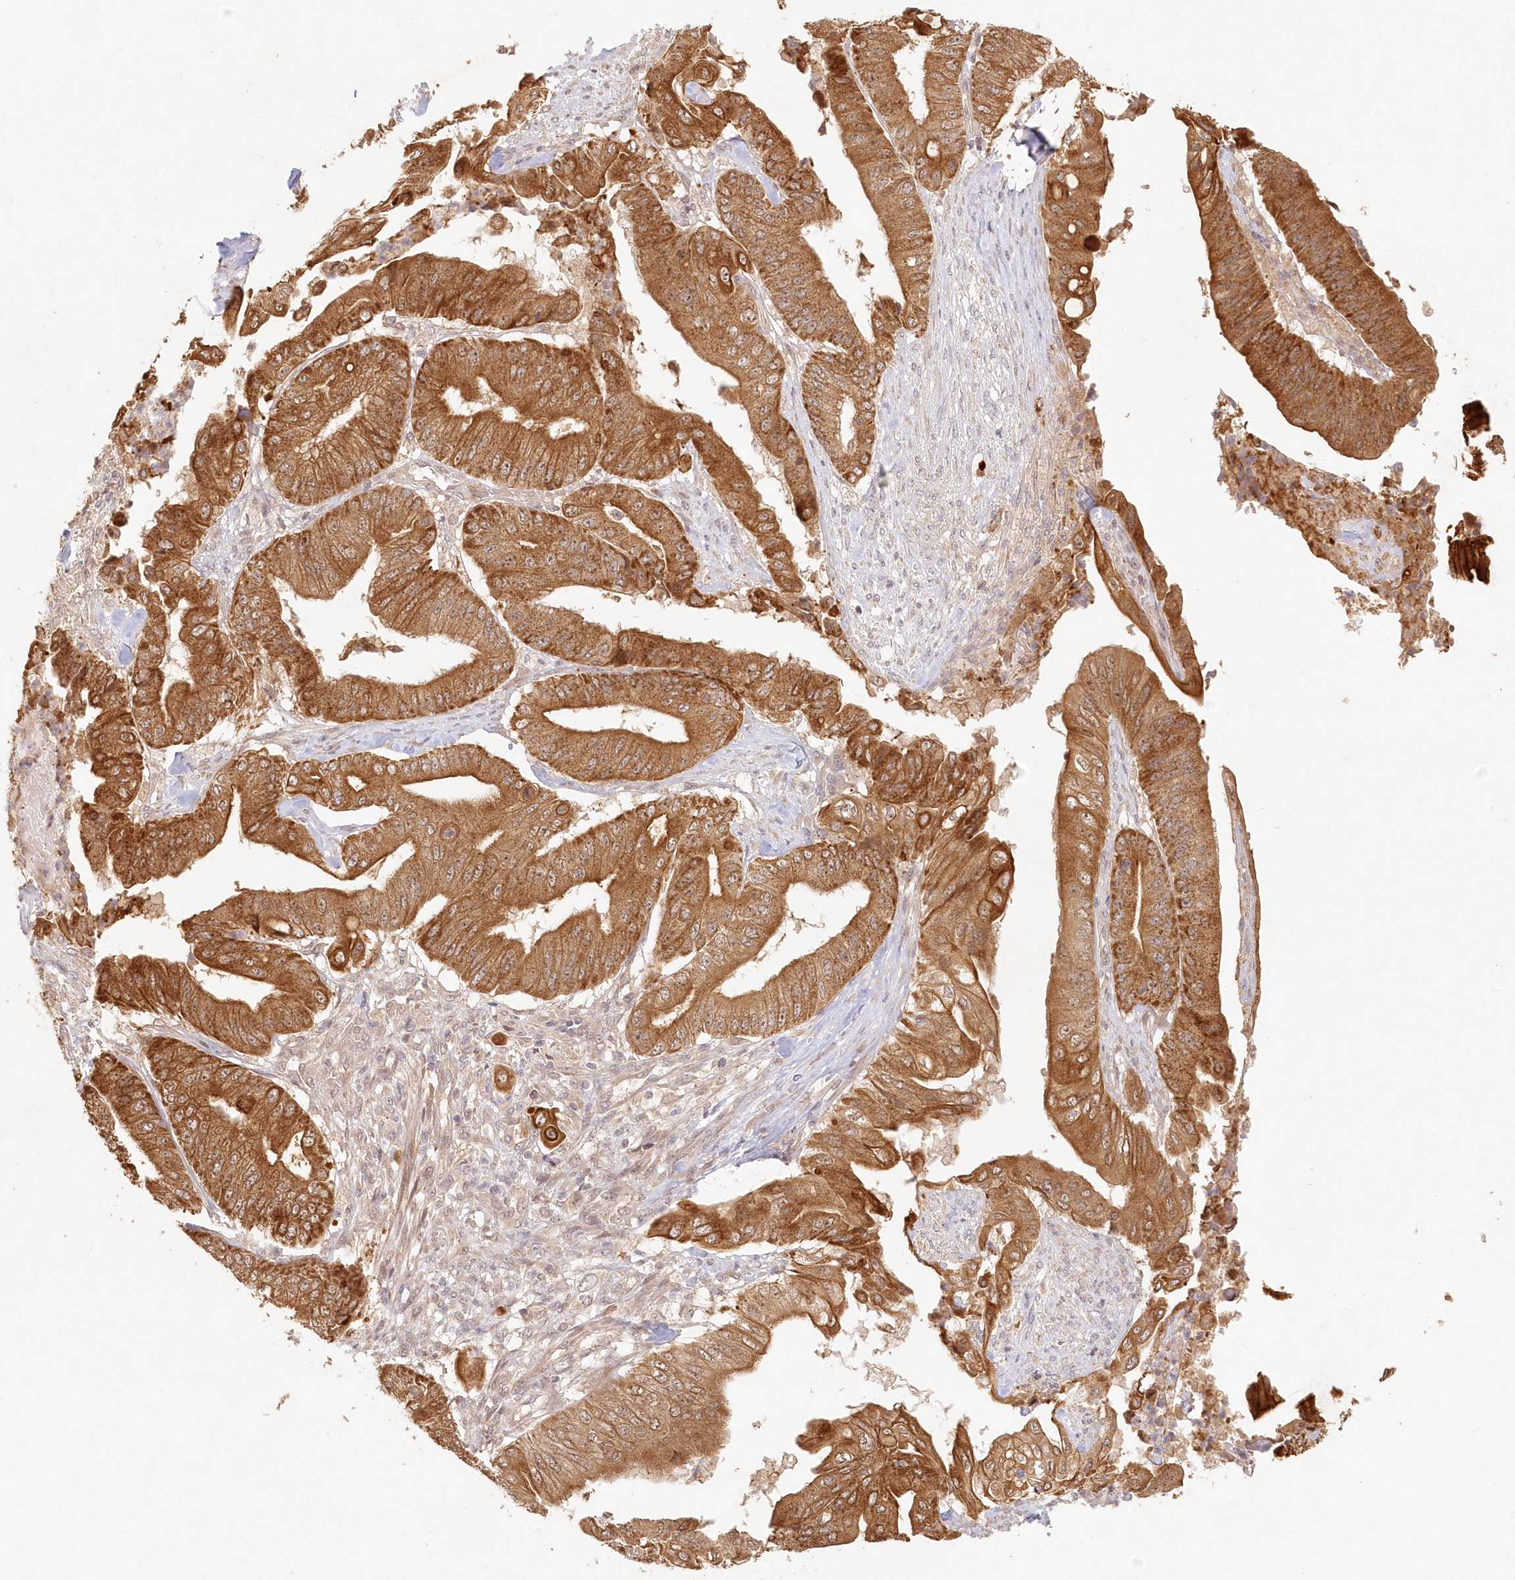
{"staining": {"intensity": "strong", "quantity": ">75%", "location": "cytoplasmic/membranous"}, "tissue": "pancreatic cancer", "cell_type": "Tumor cells", "image_type": "cancer", "snomed": [{"axis": "morphology", "description": "Adenocarcinoma, NOS"}, {"axis": "topography", "description": "Pancreas"}], "caption": "A photomicrograph showing strong cytoplasmic/membranous positivity in about >75% of tumor cells in pancreatic cancer (adenocarcinoma), as visualized by brown immunohistochemical staining.", "gene": "KIAA0232", "patient": {"sex": "female", "age": 77}}